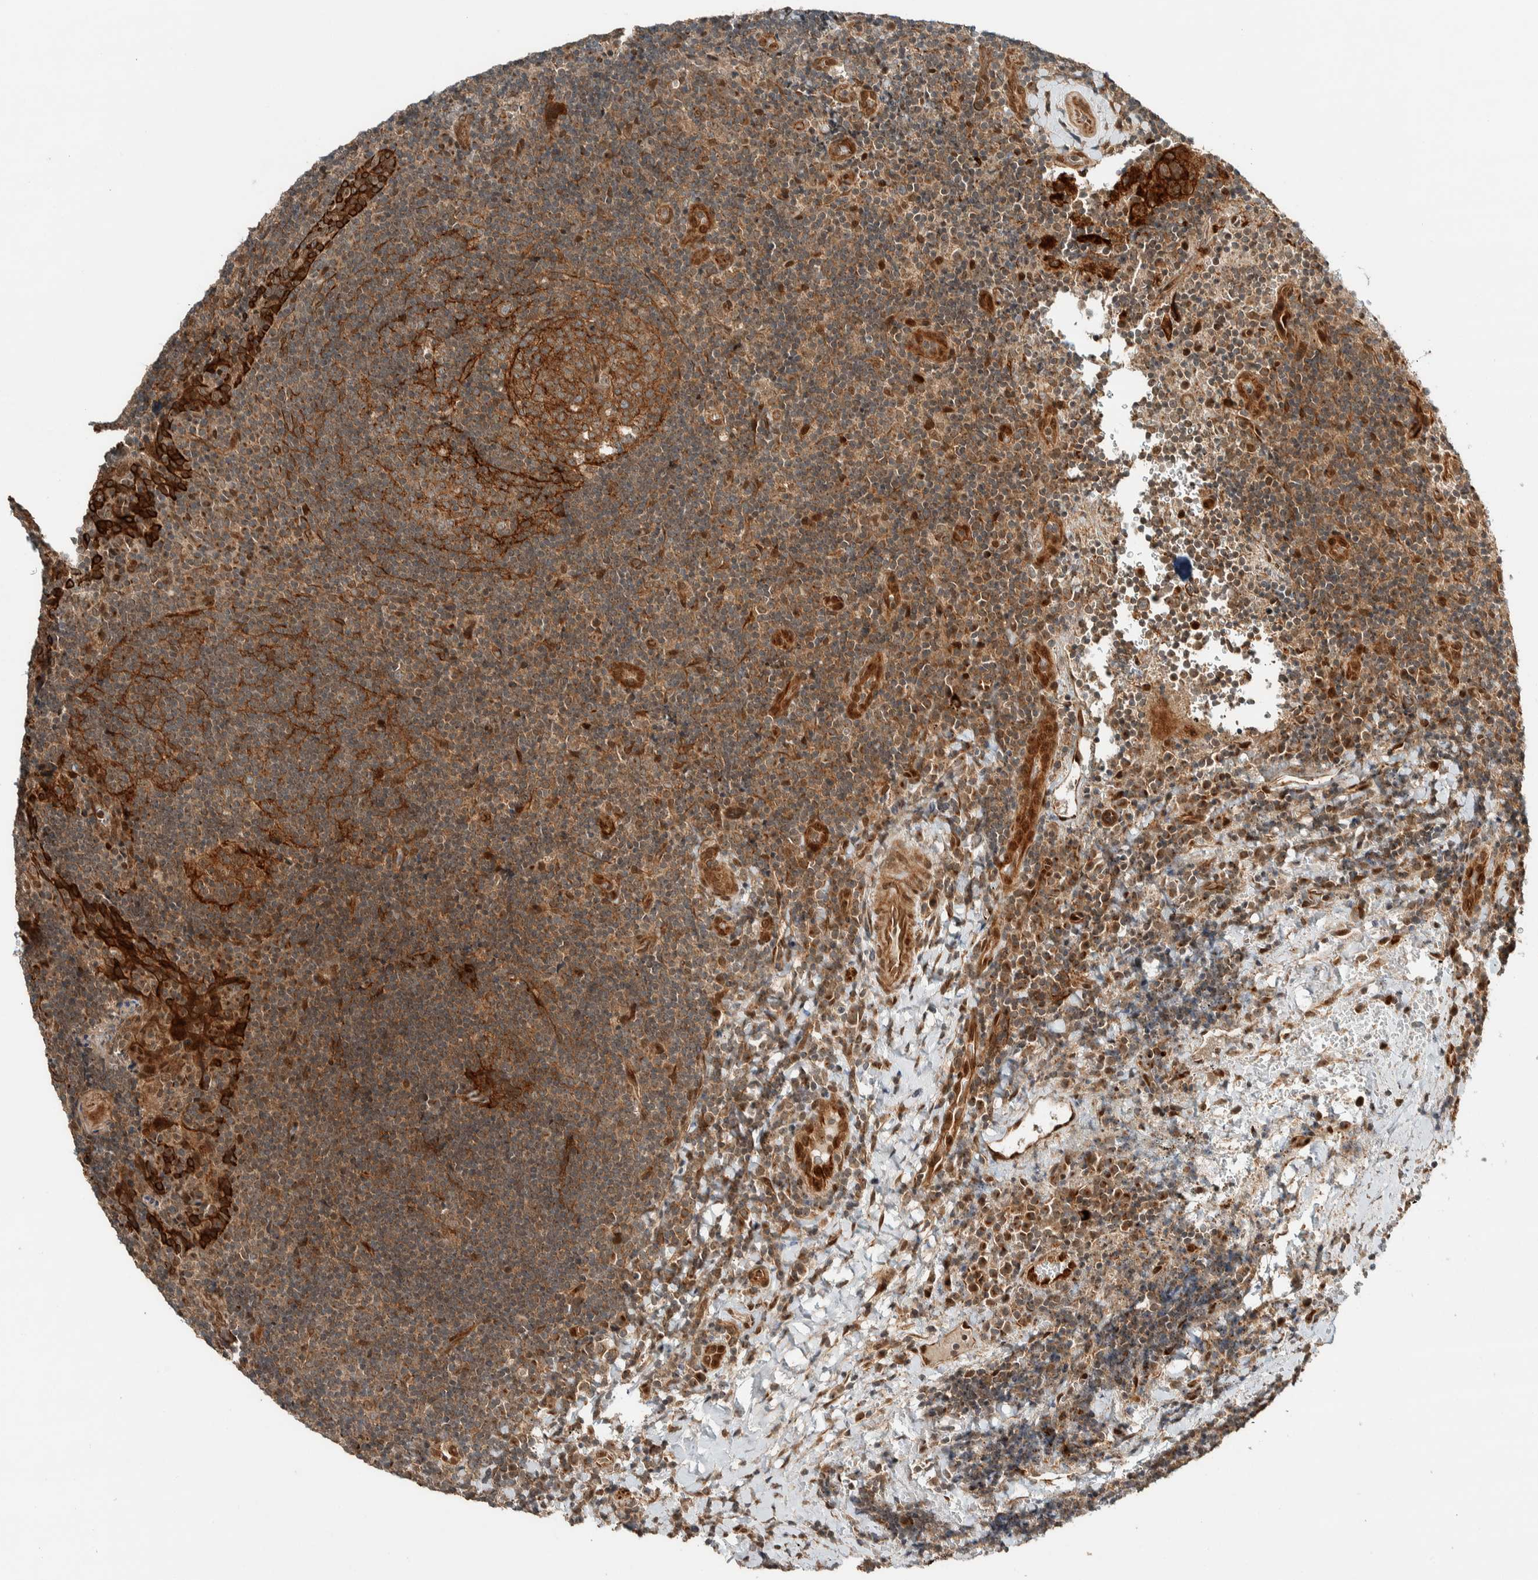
{"staining": {"intensity": "moderate", "quantity": ">75%", "location": "cytoplasmic/membranous"}, "tissue": "lymphoma", "cell_type": "Tumor cells", "image_type": "cancer", "snomed": [{"axis": "morphology", "description": "Malignant lymphoma, non-Hodgkin's type, High grade"}, {"axis": "topography", "description": "Tonsil"}], "caption": "A micrograph of human malignant lymphoma, non-Hodgkin's type (high-grade) stained for a protein displays moderate cytoplasmic/membranous brown staining in tumor cells.", "gene": "STXBP4", "patient": {"sex": "female", "age": 36}}